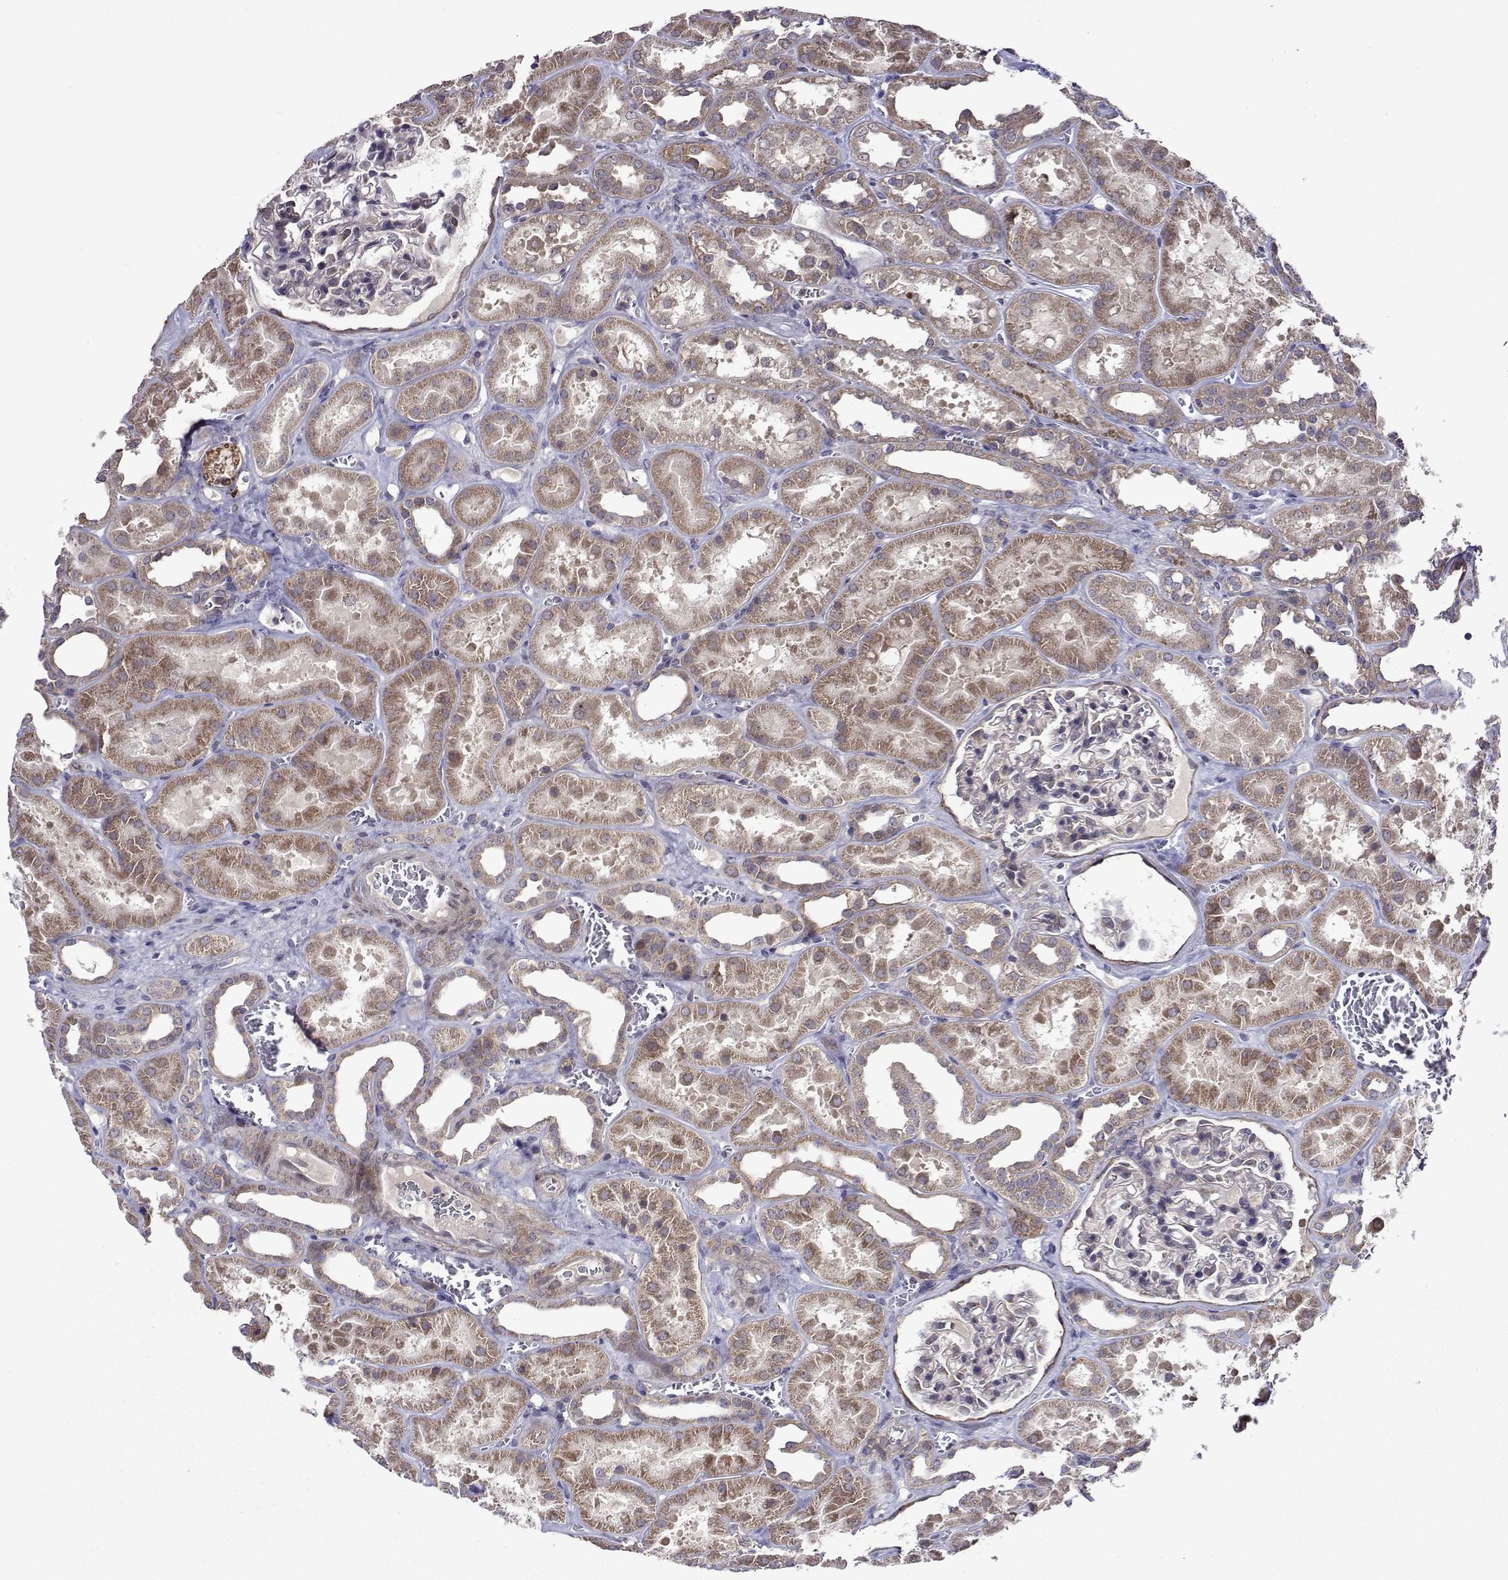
{"staining": {"intensity": "weak", "quantity": "<25%", "location": "cytoplasmic/membranous"}, "tissue": "kidney", "cell_type": "Cells in glomeruli", "image_type": "normal", "snomed": [{"axis": "morphology", "description": "Normal tissue, NOS"}, {"axis": "topography", "description": "Kidney"}], "caption": "The photomicrograph reveals no significant staining in cells in glomeruli of kidney.", "gene": "TARBP2", "patient": {"sex": "female", "age": 41}}